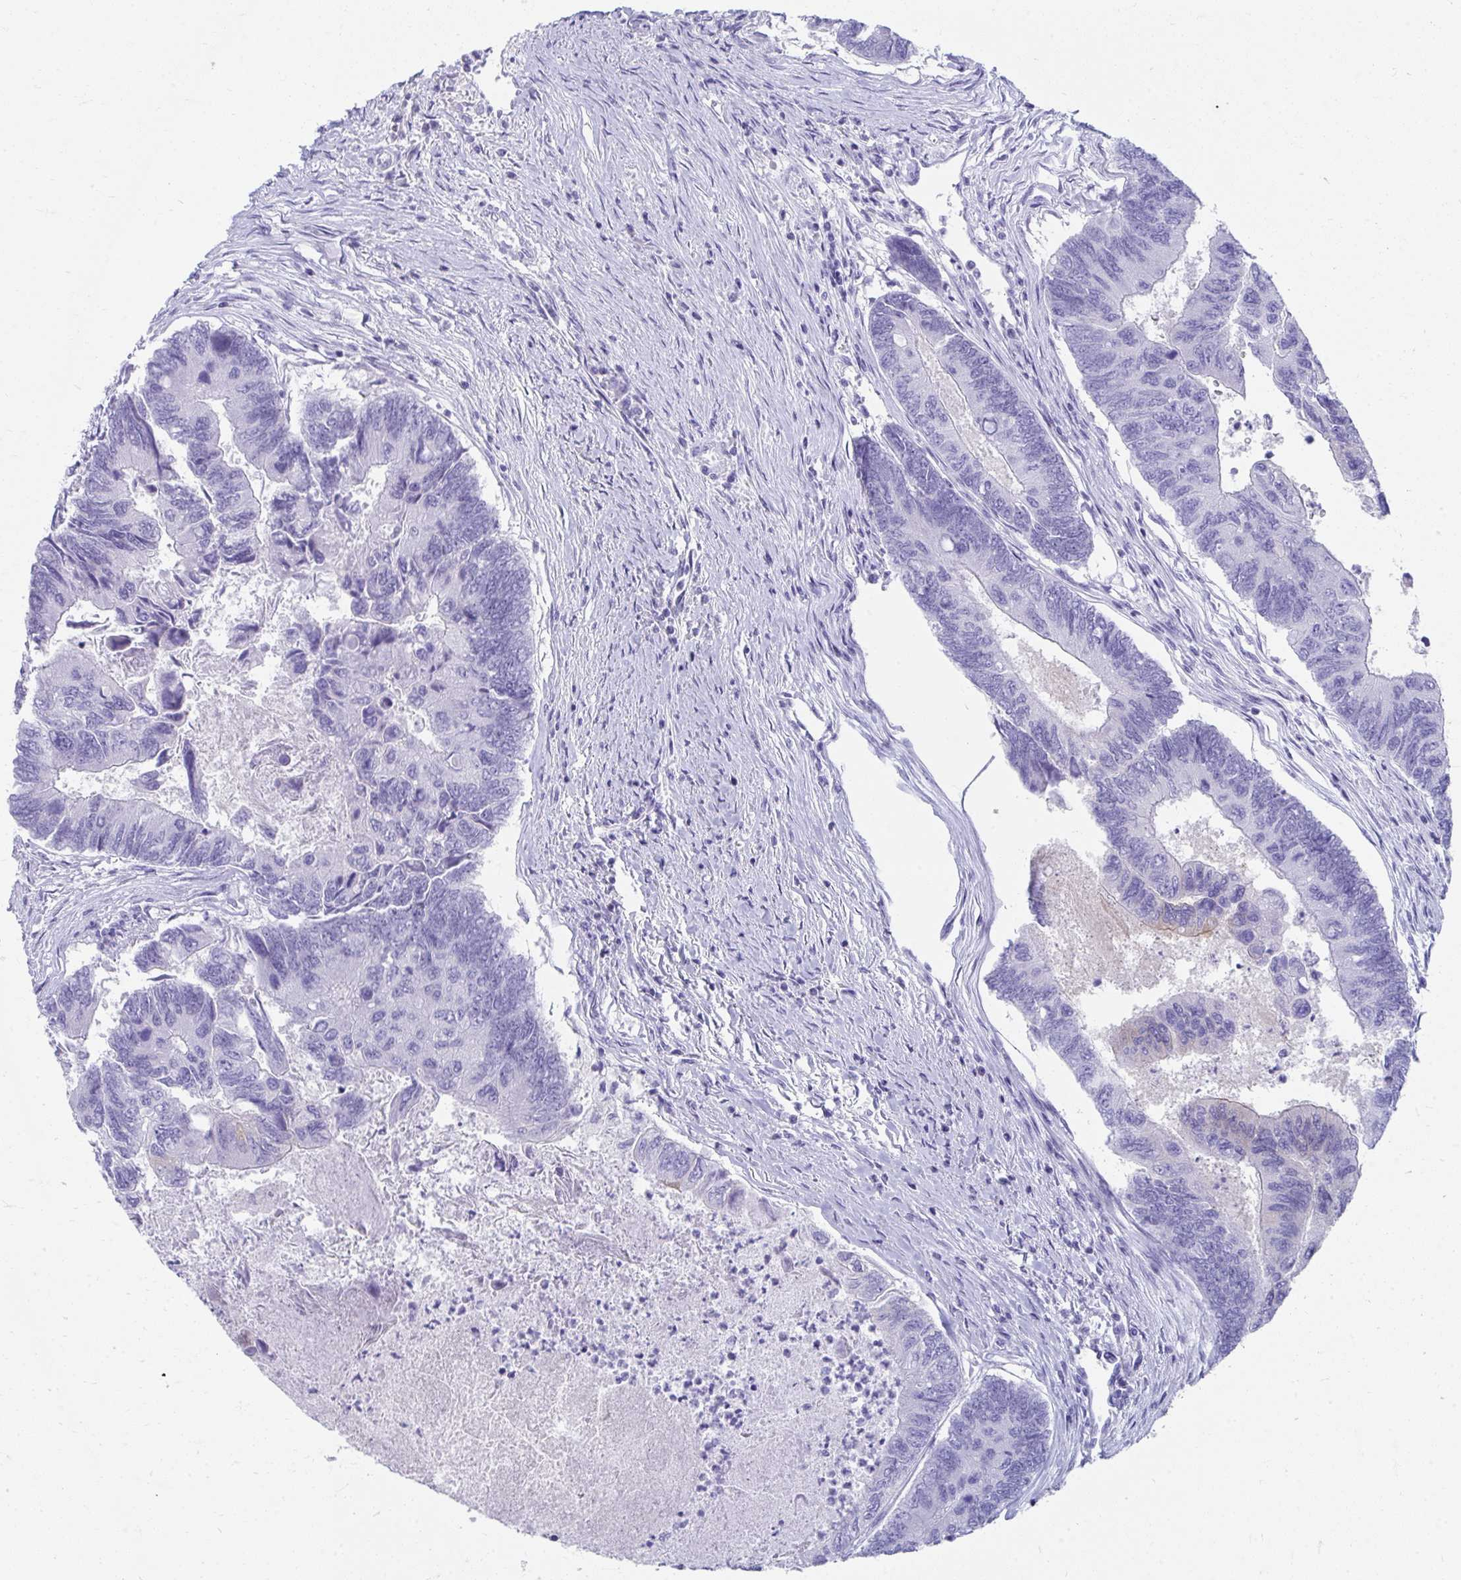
{"staining": {"intensity": "negative", "quantity": "none", "location": "none"}, "tissue": "colorectal cancer", "cell_type": "Tumor cells", "image_type": "cancer", "snomed": [{"axis": "morphology", "description": "Adenocarcinoma, NOS"}, {"axis": "topography", "description": "Colon"}], "caption": "Immunohistochemical staining of human colorectal cancer (adenocarcinoma) demonstrates no significant expression in tumor cells.", "gene": "SEC14L3", "patient": {"sex": "female", "age": 67}}